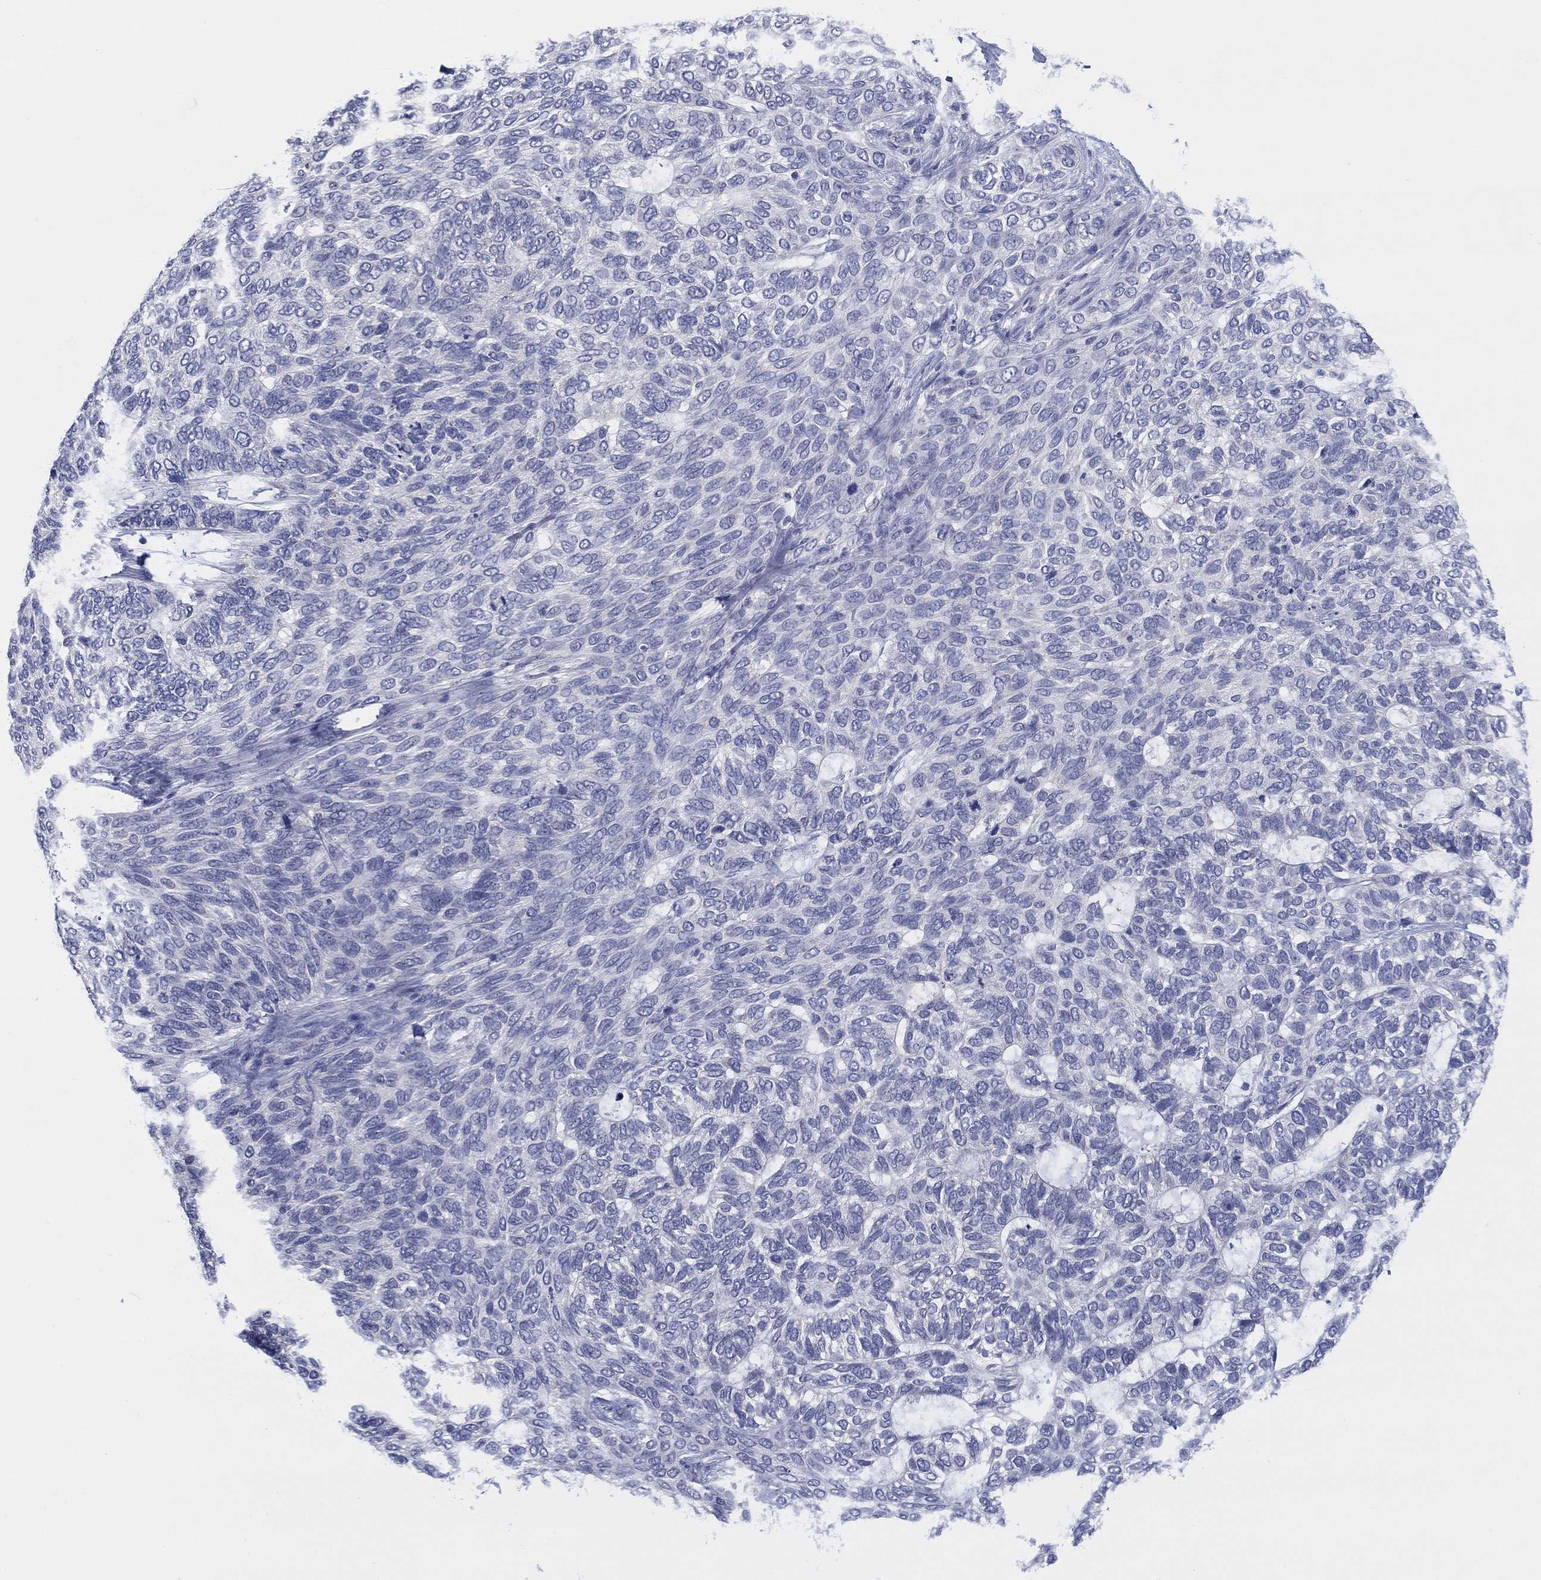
{"staining": {"intensity": "negative", "quantity": "none", "location": "none"}, "tissue": "skin cancer", "cell_type": "Tumor cells", "image_type": "cancer", "snomed": [{"axis": "morphology", "description": "Basal cell carcinoma"}, {"axis": "topography", "description": "Skin"}], "caption": "Tumor cells are negative for brown protein staining in basal cell carcinoma (skin). (DAB immunohistochemistry (IHC) with hematoxylin counter stain).", "gene": "FER1L6", "patient": {"sex": "female", "age": 65}}